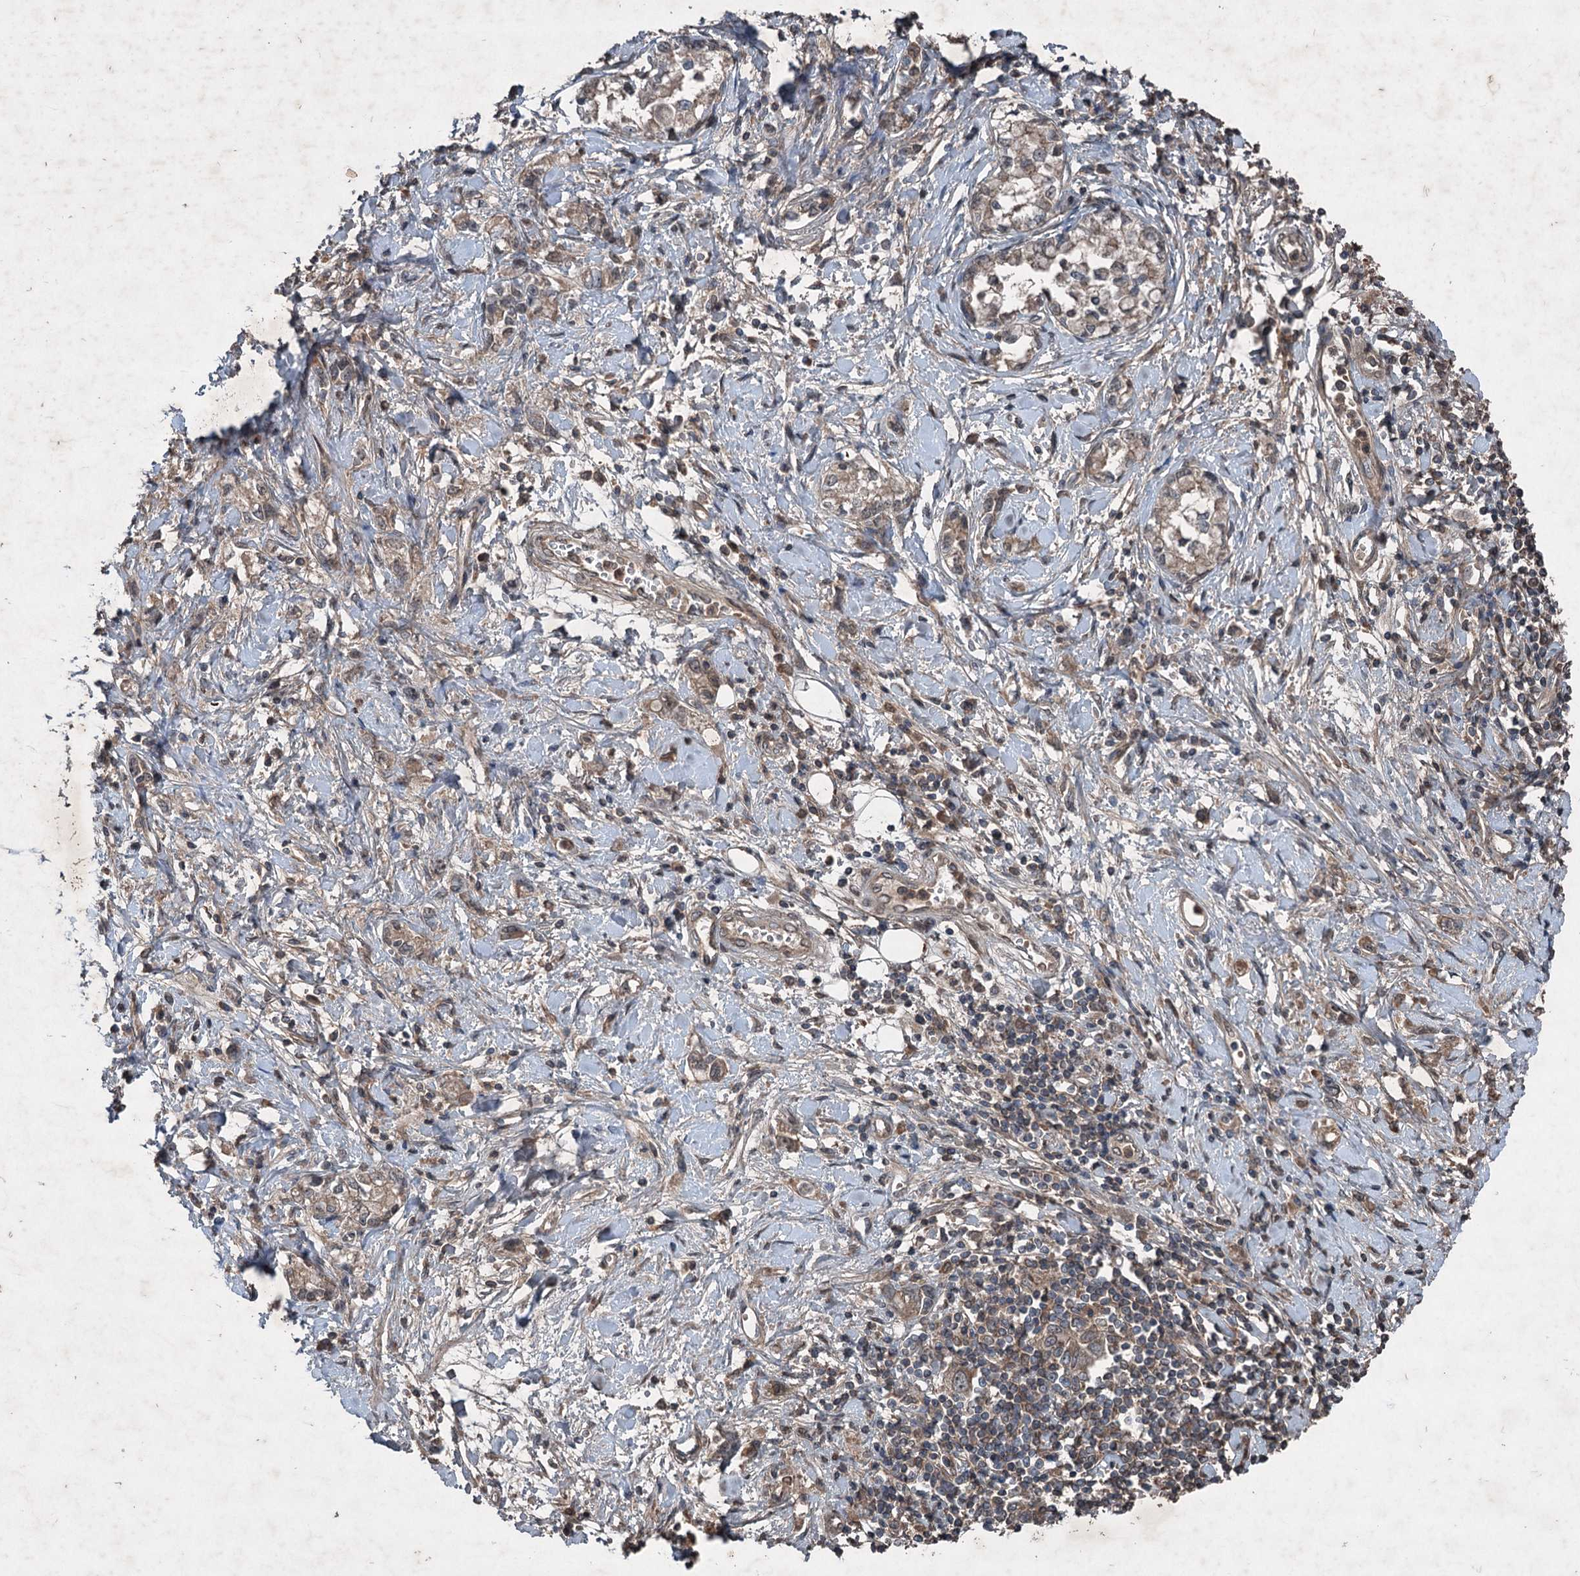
{"staining": {"intensity": "weak", "quantity": "25%-75%", "location": "cytoplasmic/membranous"}, "tissue": "stomach cancer", "cell_type": "Tumor cells", "image_type": "cancer", "snomed": [{"axis": "morphology", "description": "Adenocarcinoma, NOS"}, {"axis": "topography", "description": "Stomach"}], "caption": "Stomach adenocarcinoma tissue exhibits weak cytoplasmic/membranous positivity in approximately 25%-75% of tumor cells Nuclei are stained in blue.", "gene": "ALAS1", "patient": {"sex": "female", "age": 76}}